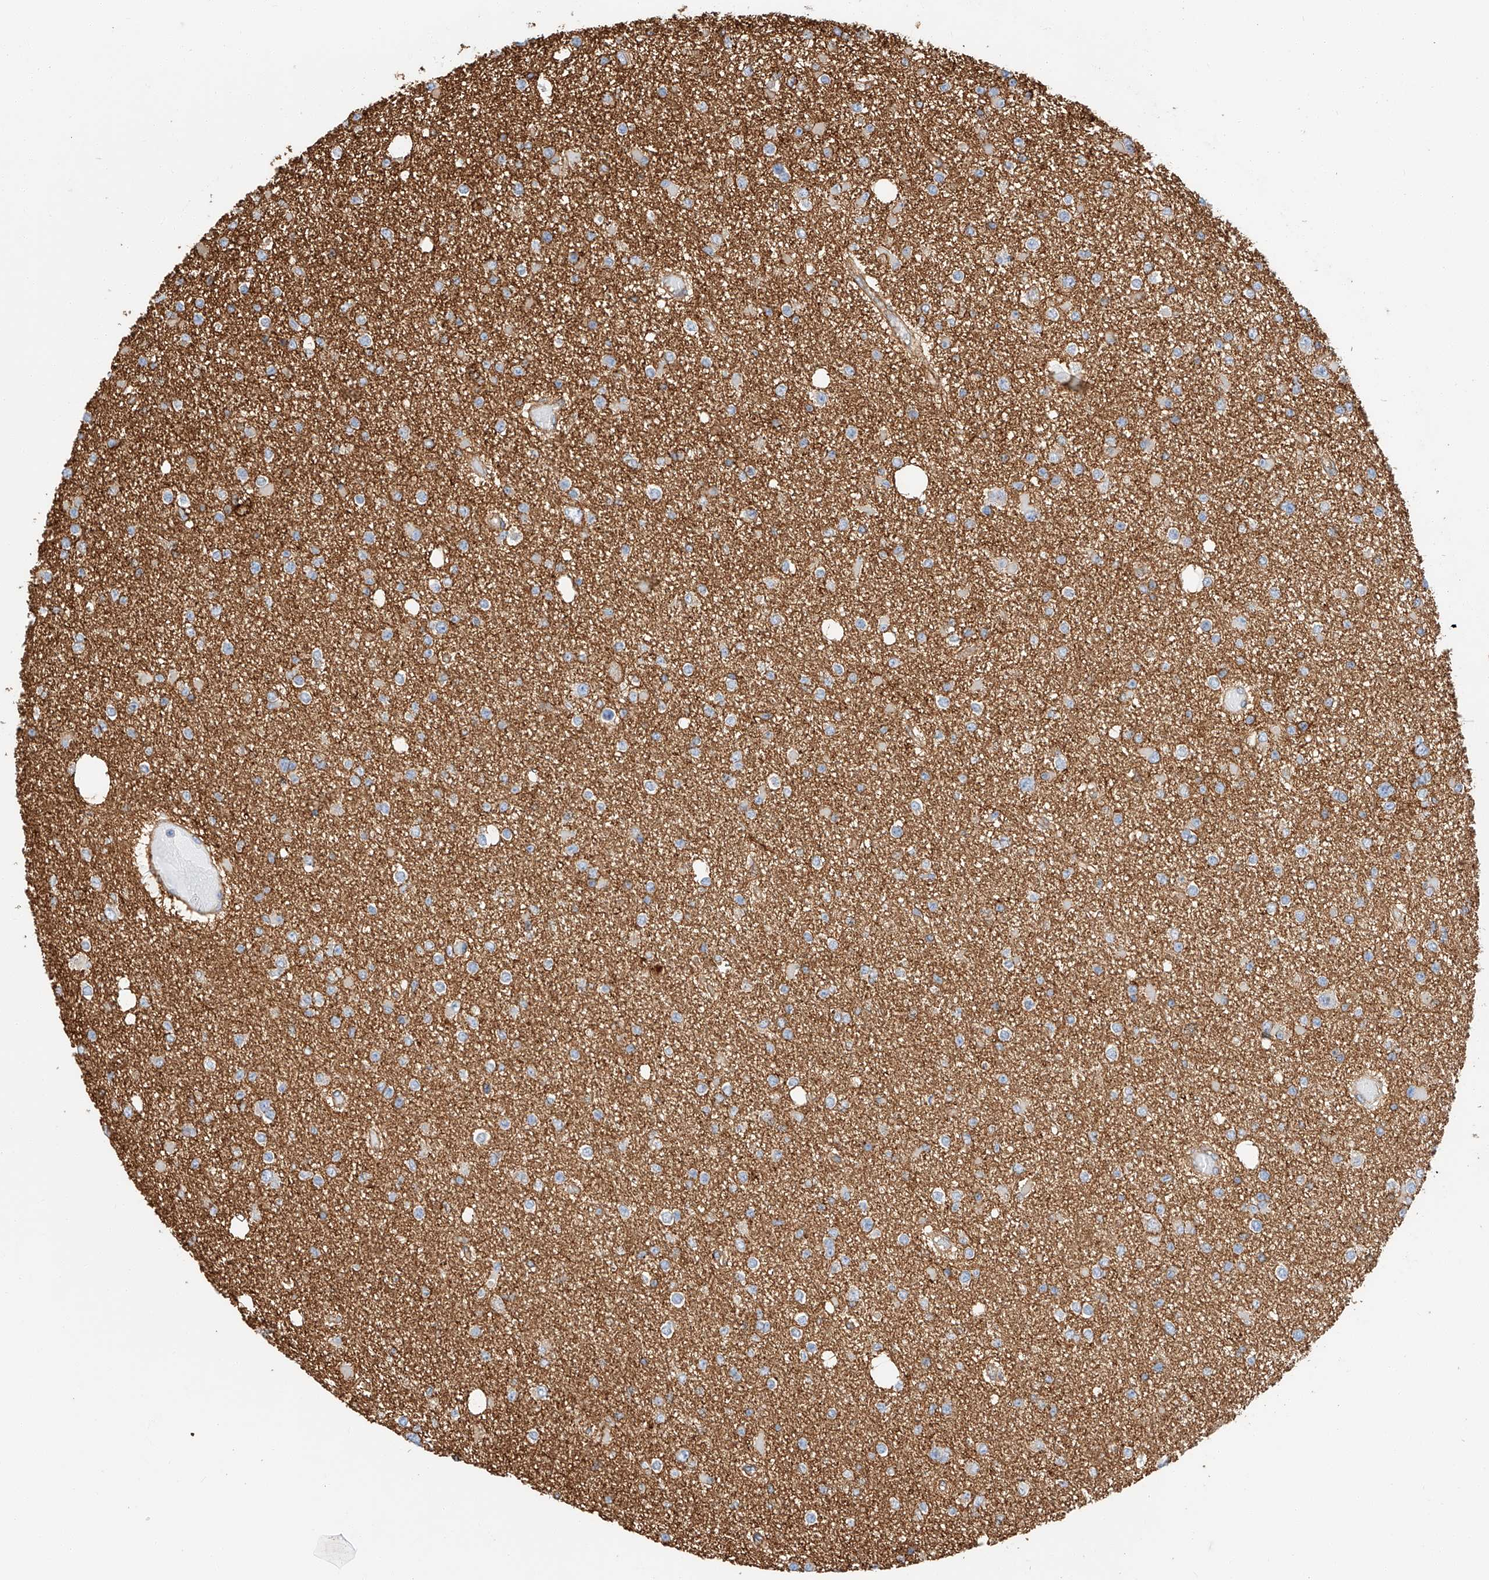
{"staining": {"intensity": "negative", "quantity": "none", "location": "none"}, "tissue": "glioma", "cell_type": "Tumor cells", "image_type": "cancer", "snomed": [{"axis": "morphology", "description": "Glioma, malignant, Low grade"}, {"axis": "topography", "description": "Brain"}], "caption": "The photomicrograph exhibits no staining of tumor cells in glioma.", "gene": "HAUS4", "patient": {"sex": "female", "age": 22}}